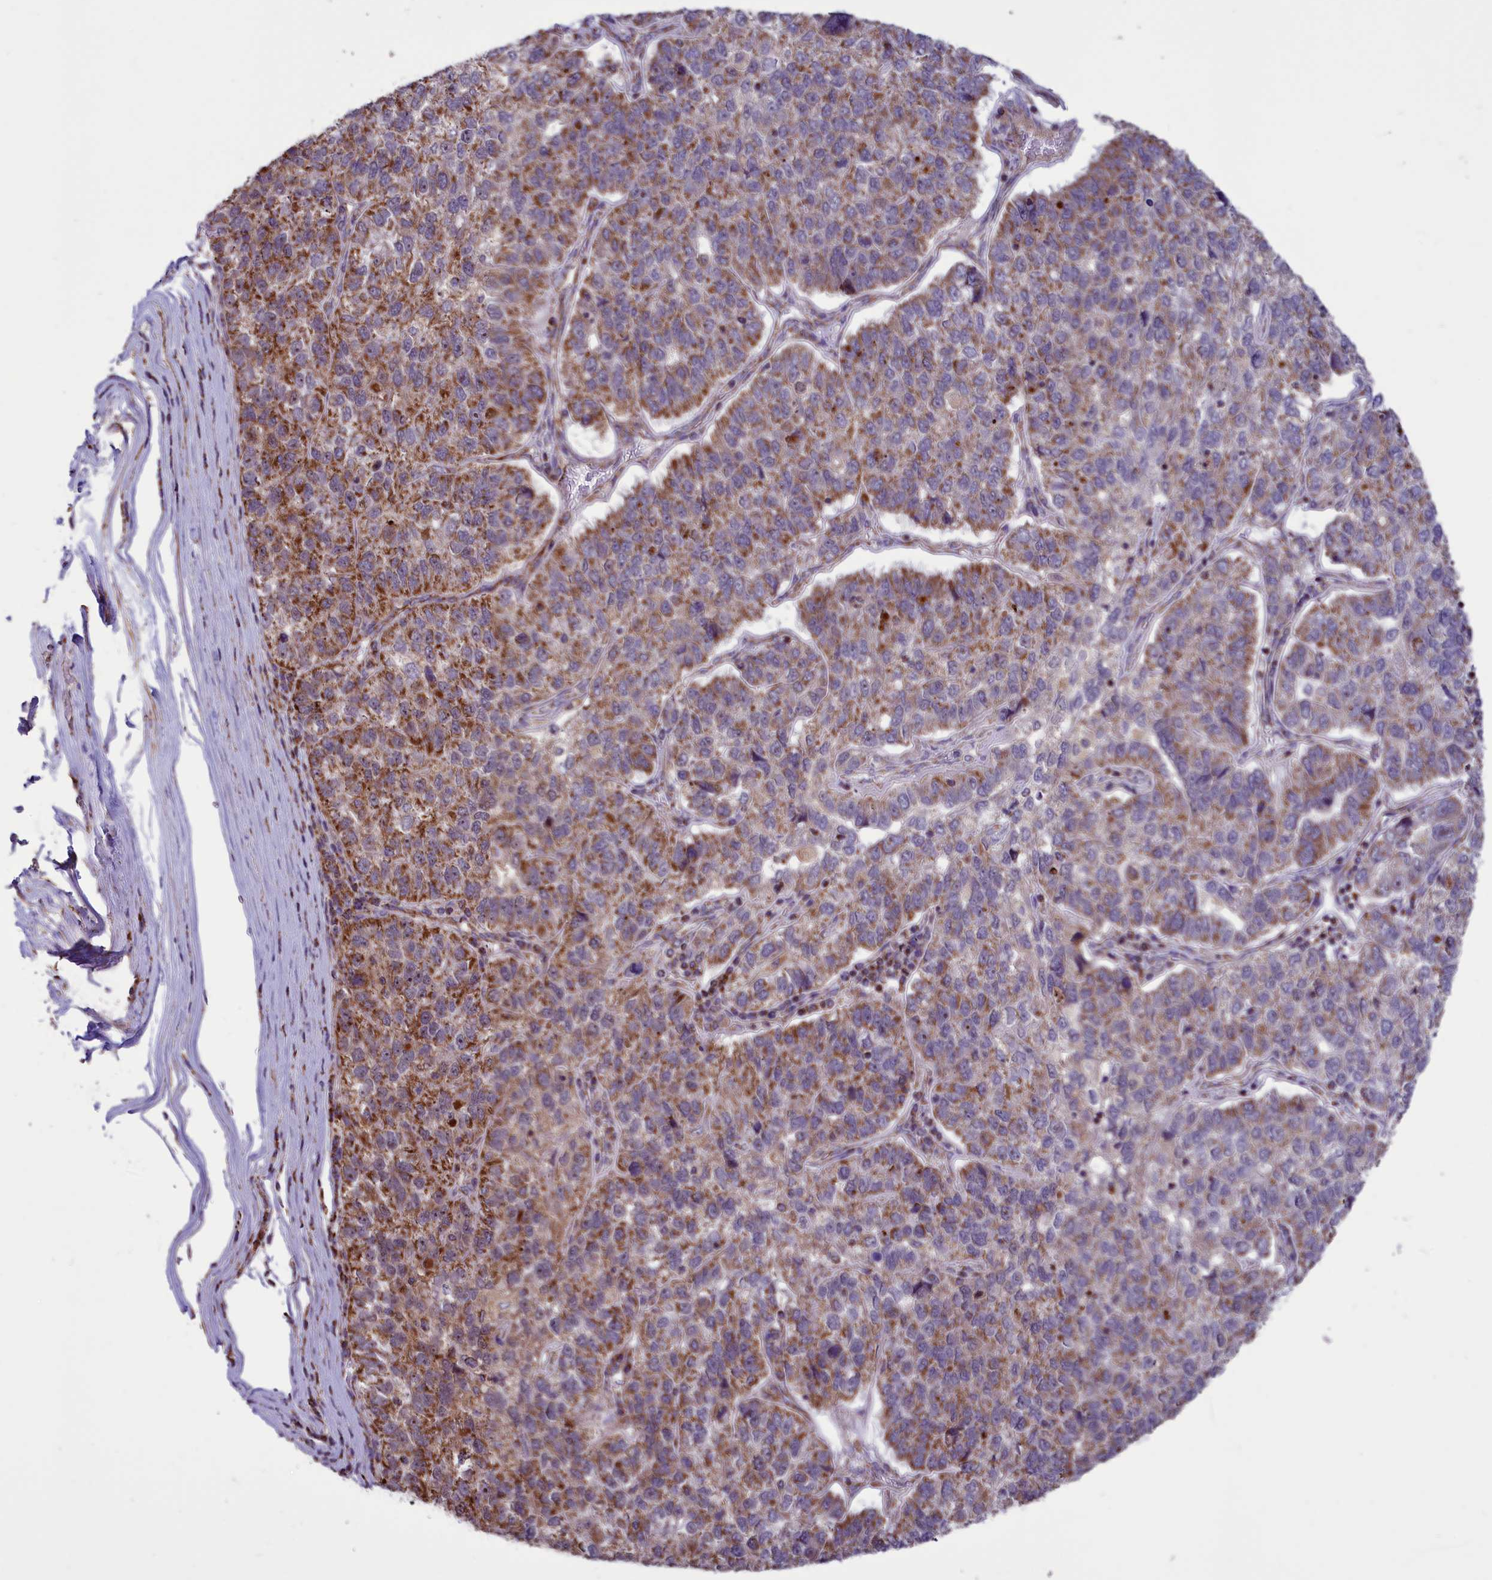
{"staining": {"intensity": "moderate", "quantity": "25%-75%", "location": "cytoplasmic/membranous"}, "tissue": "pancreatic cancer", "cell_type": "Tumor cells", "image_type": "cancer", "snomed": [{"axis": "morphology", "description": "Adenocarcinoma, NOS"}, {"axis": "topography", "description": "Pancreas"}], "caption": "Protein staining reveals moderate cytoplasmic/membranous expression in about 25%-75% of tumor cells in pancreatic cancer (adenocarcinoma).", "gene": "GLRX5", "patient": {"sex": "female", "age": 61}}